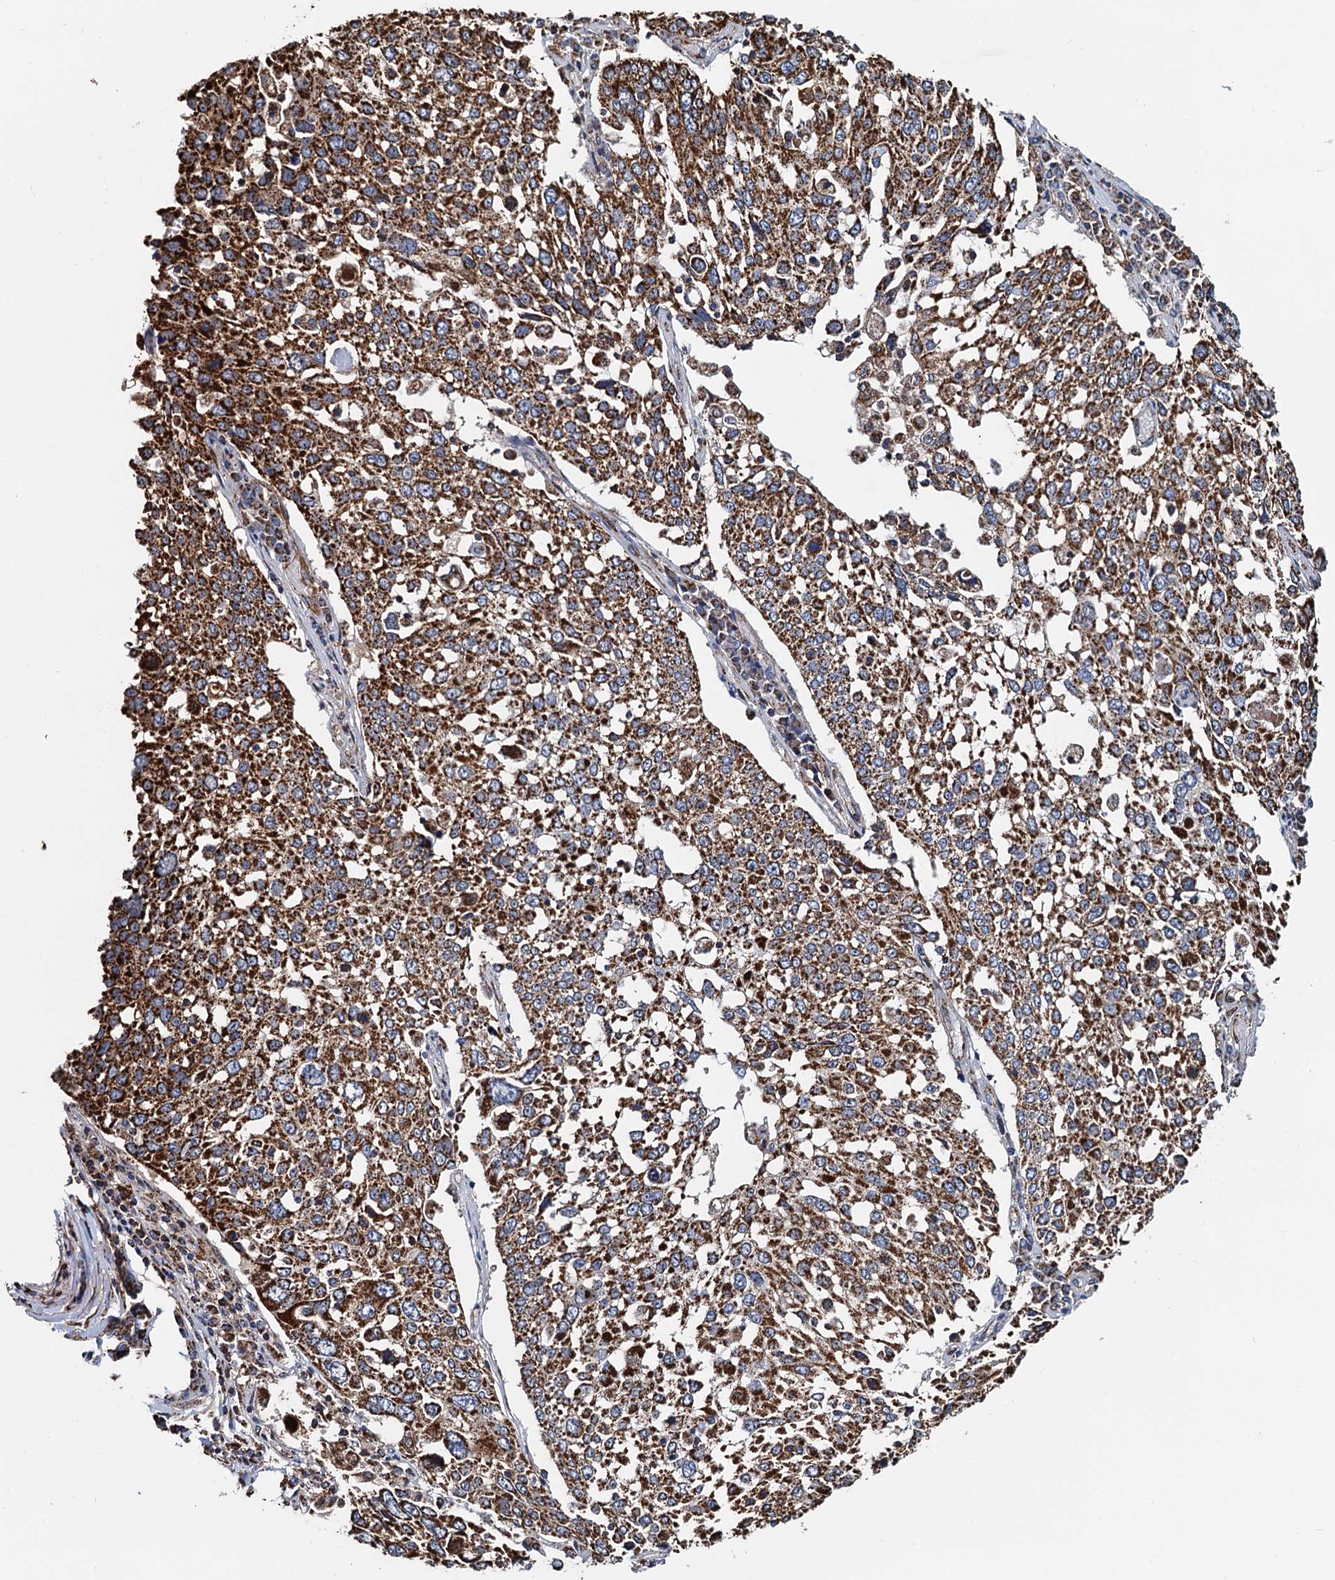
{"staining": {"intensity": "strong", "quantity": ">75%", "location": "cytoplasmic/membranous"}, "tissue": "lung cancer", "cell_type": "Tumor cells", "image_type": "cancer", "snomed": [{"axis": "morphology", "description": "Squamous cell carcinoma, NOS"}, {"axis": "topography", "description": "Lung"}], "caption": "This is a histology image of immunohistochemistry staining of lung cancer (squamous cell carcinoma), which shows strong expression in the cytoplasmic/membranous of tumor cells.", "gene": "AAGAB", "patient": {"sex": "male", "age": 65}}